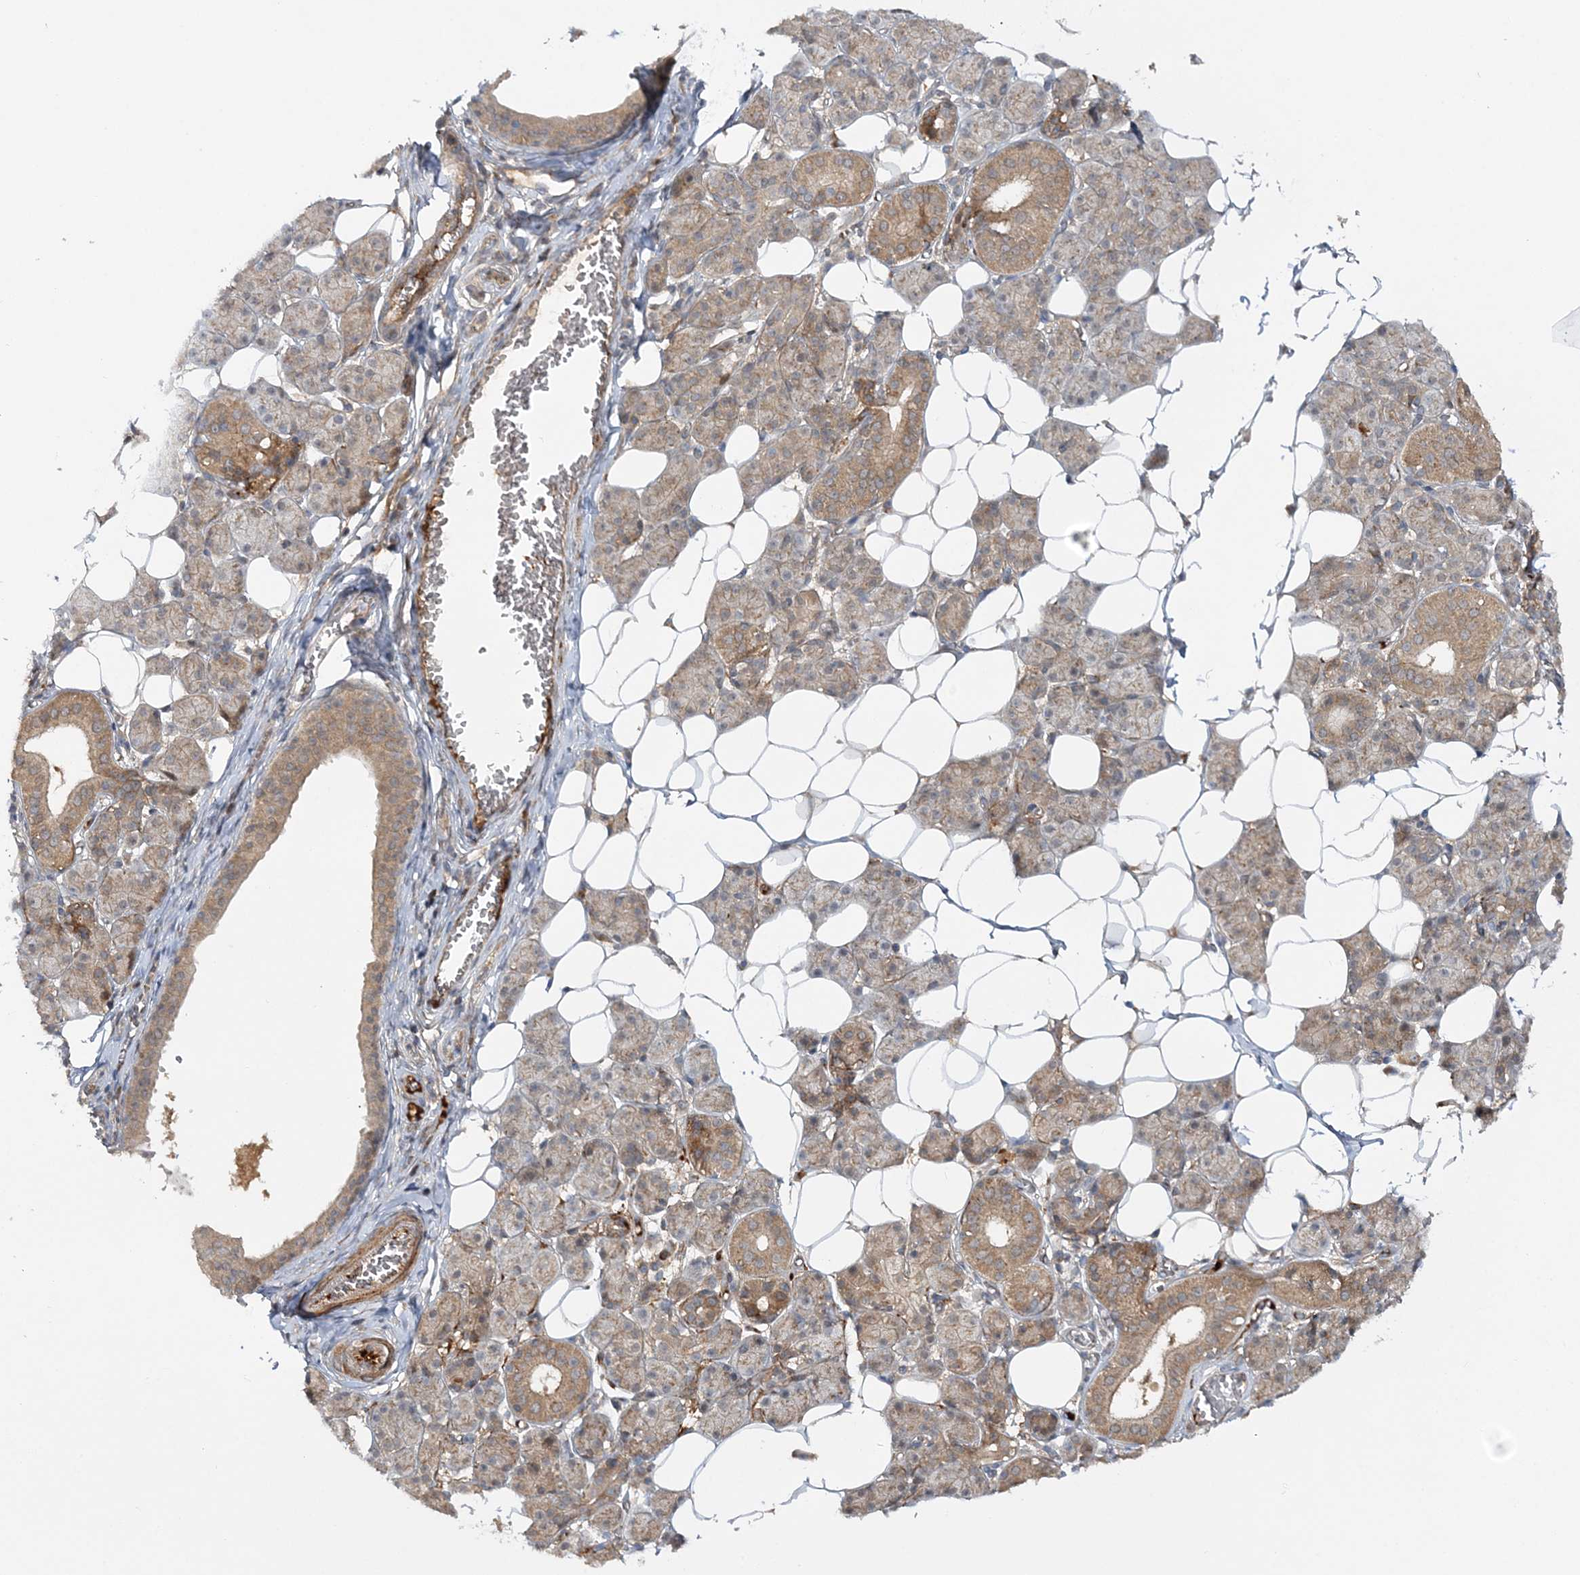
{"staining": {"intensity": "moderate", "quantity": "25%-75%", "location": "cytoplasmic/membranous"}, "tissue": "salivary gland", "cell_type": "Glandular cells", "image_type": "normal", "snomed": [{"axis": "morphology", "description": "Normal tissue, NOS"}, {"axis": "topography", "description": "Salivary gland"}], "caption": "Salivary gland stained with immunohistochemistry (IHC) displays moderate cytoplasmic/membranous expression in about 25%-75% of glandular cells. The protein is shown in brown color, while the nuclei are stained blue.", "gene": "MOCS2", "patient": {"sex": "female", "age": 33}}